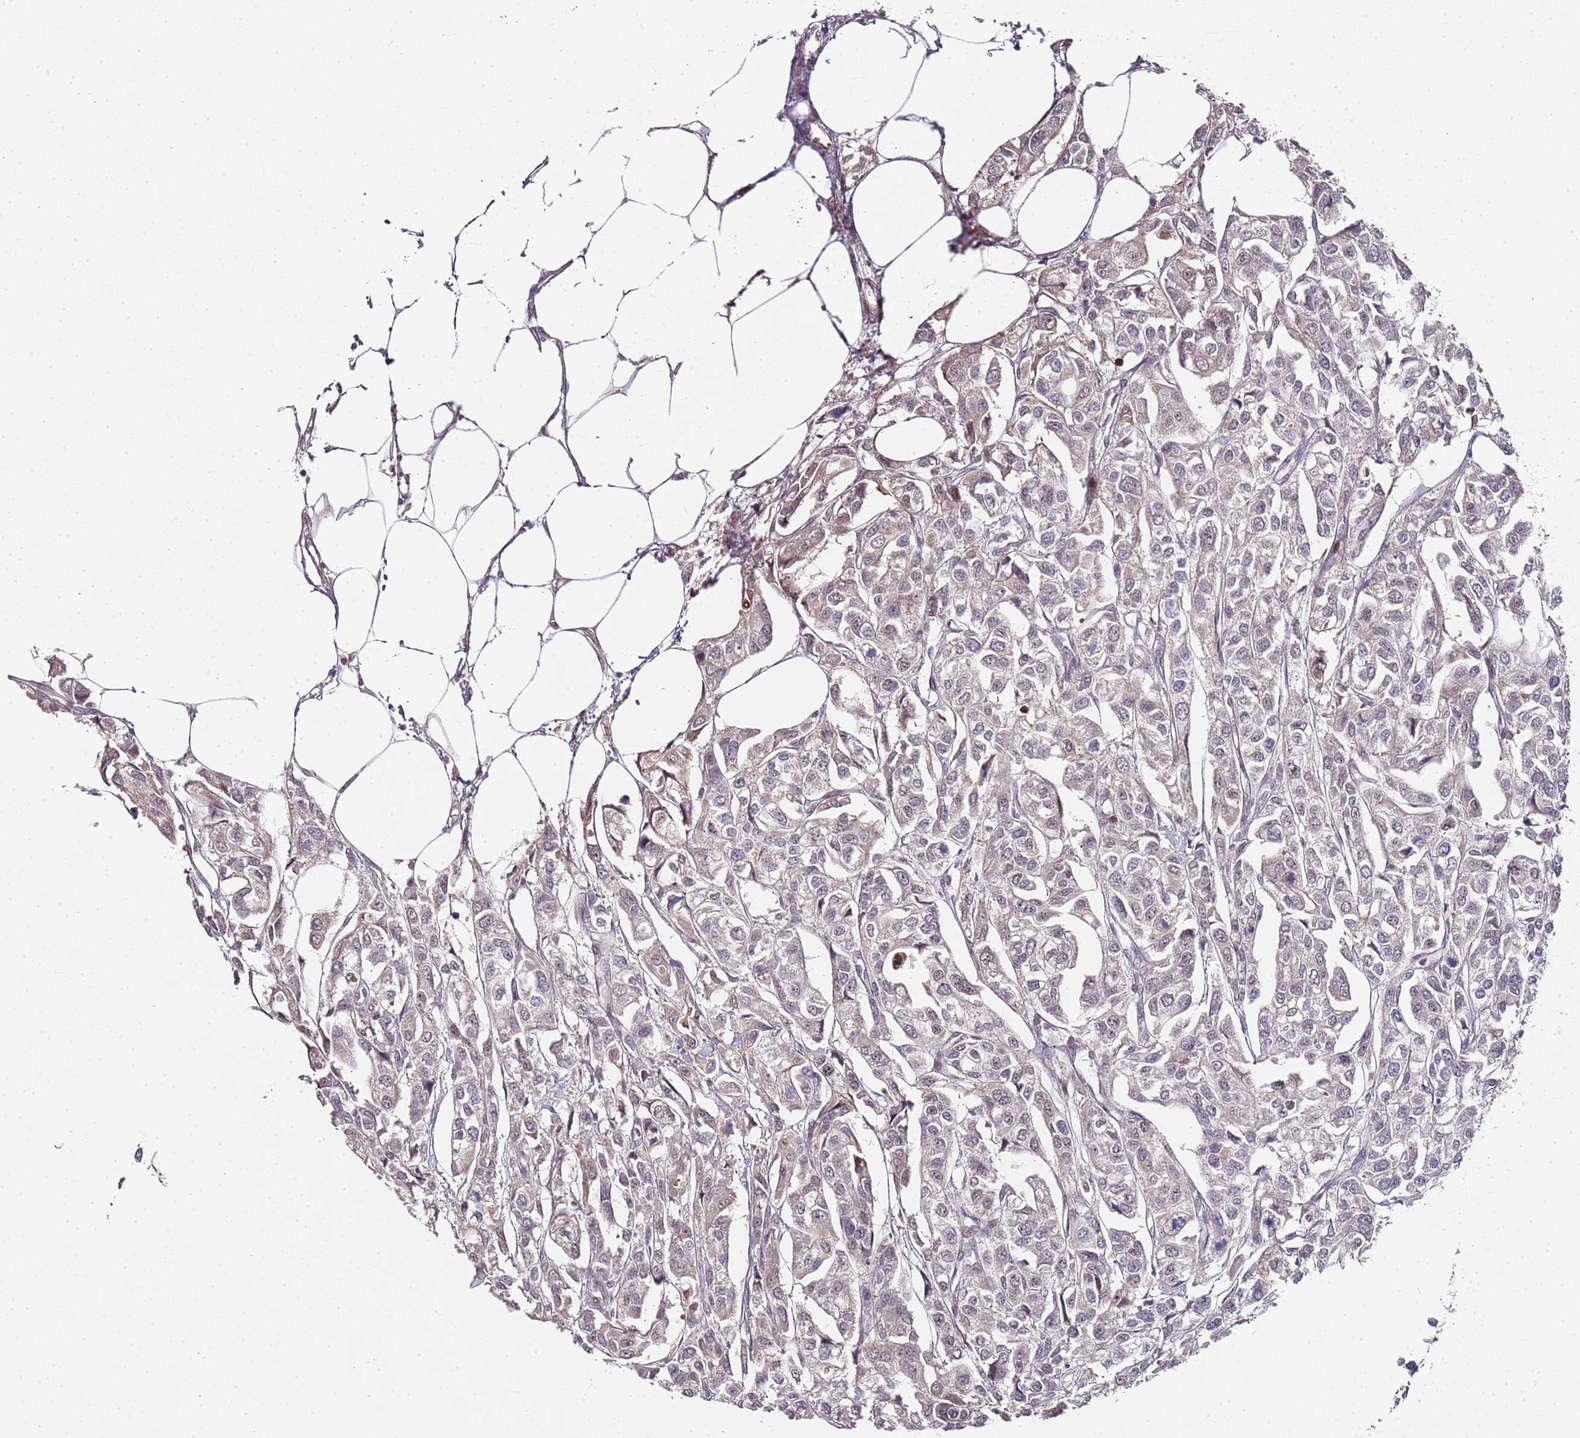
{"staining": {"intensity": "negative", "quantity": "none", "location": "none"}, "tissue": "urothelial cancer", "cell_type": "Tumor cells", "image_type": "cancer", "snomed": [{"axis": "morphology", "description": "Urothelial carcinoma, High grade"}, {"axis": "topography", "description": "Urinary bladder"}], "caption": "Urothelial carcinoma (high-grade) was stained to show a protein in brown. There is no significant positivity in tumor cells.", "gene": "EDC3", "patient": {"sex": "male", "age": 67}}